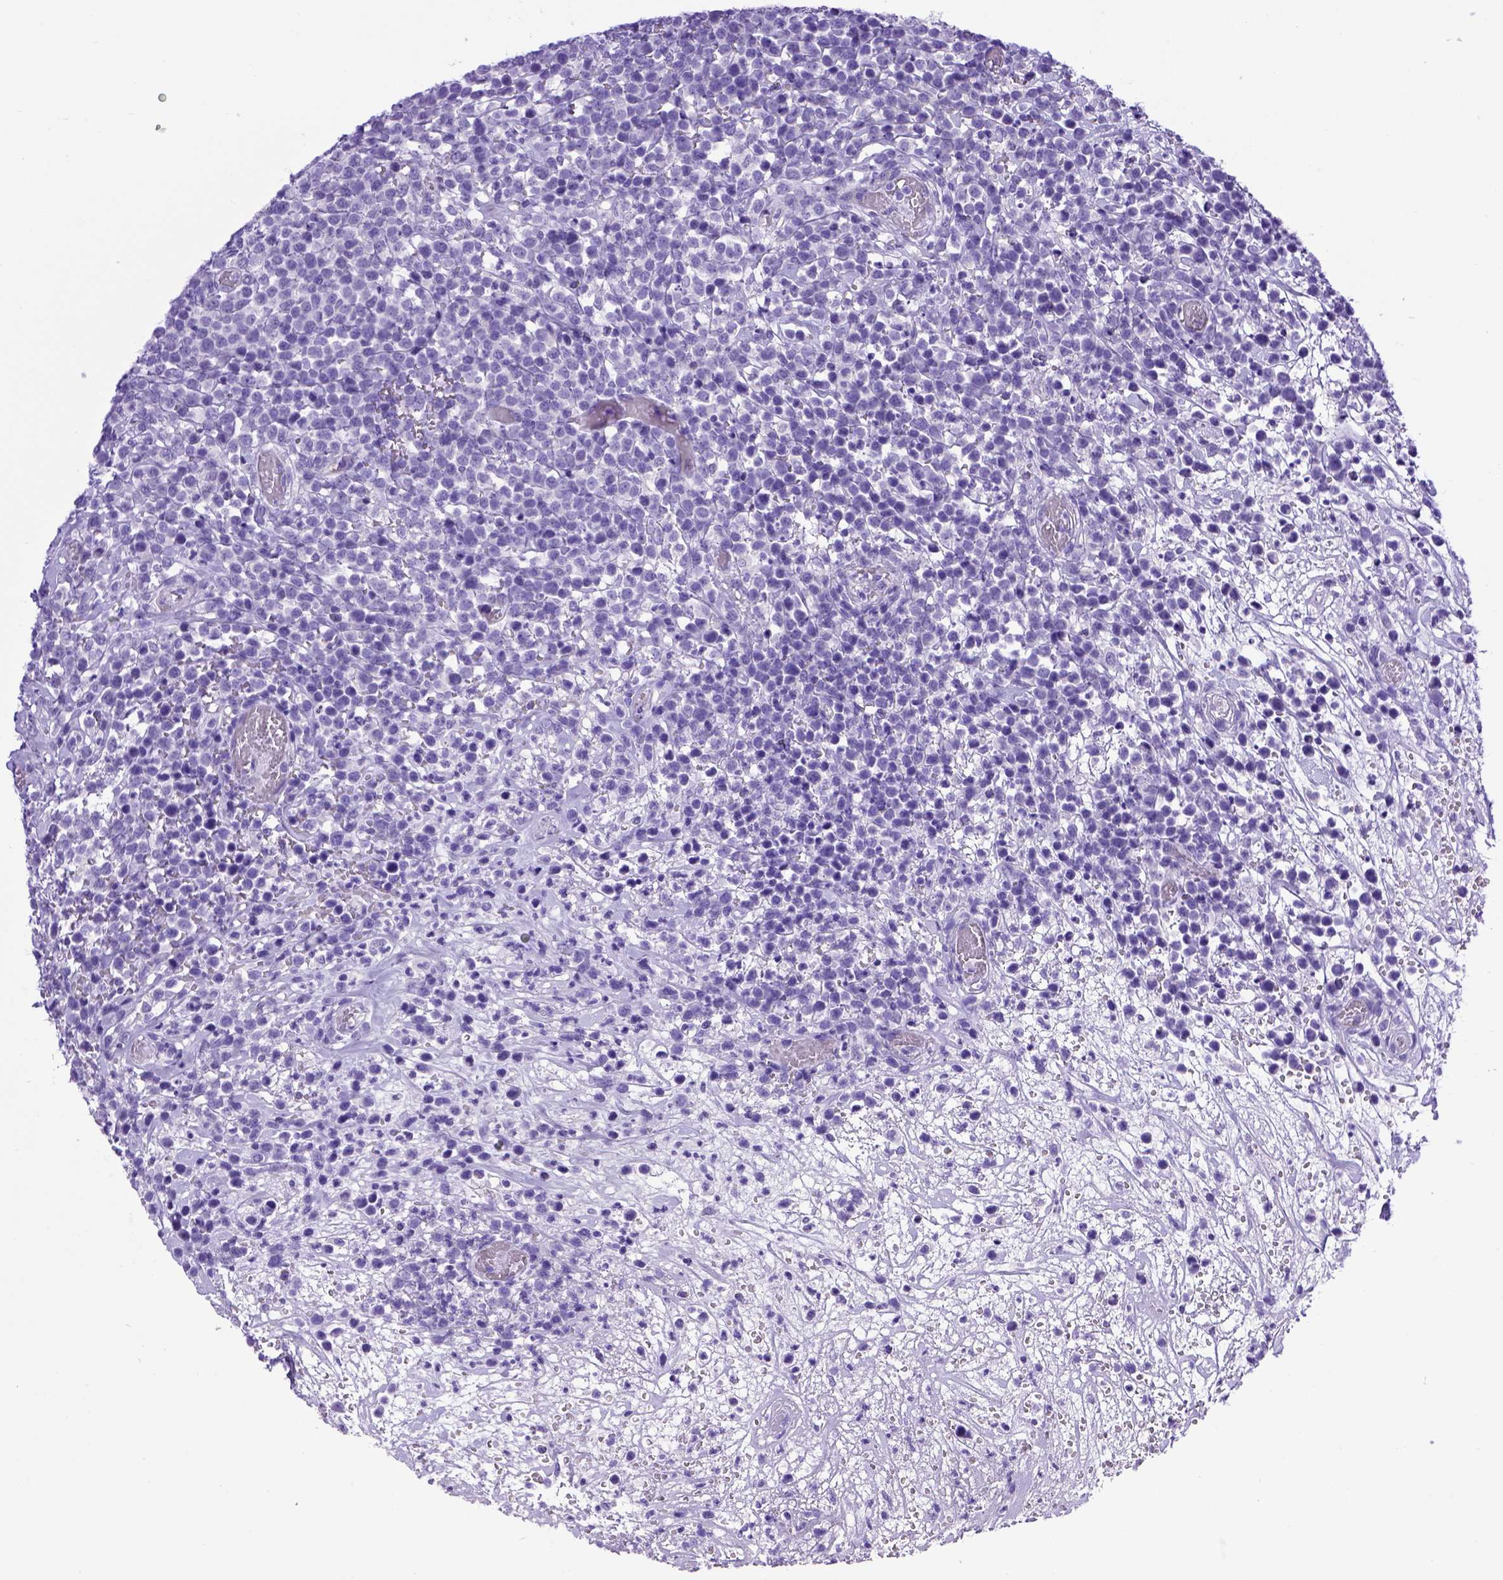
{"staining": {"intensity": "negative", "quantity": "none", "location": "none"}, "tissue": "lymphoma", "cell_type": "Tumor cells", "image_type": "cancer", "snomed": [{"axis": "morphology", "description": "Malignant lymphoma, non-Hodgkin's type, High grade"}, {"axis": "topography", "description": "Soft tissue"}], "caption": "A high-resolution image shows IHC staining of malignant lymphoma, non-Hodgkin's type (high-grade), which demonstrates no significant staining in tumor cells.", "gene": "ADAM12", "patient": {"sex": "female", "age": 56}}